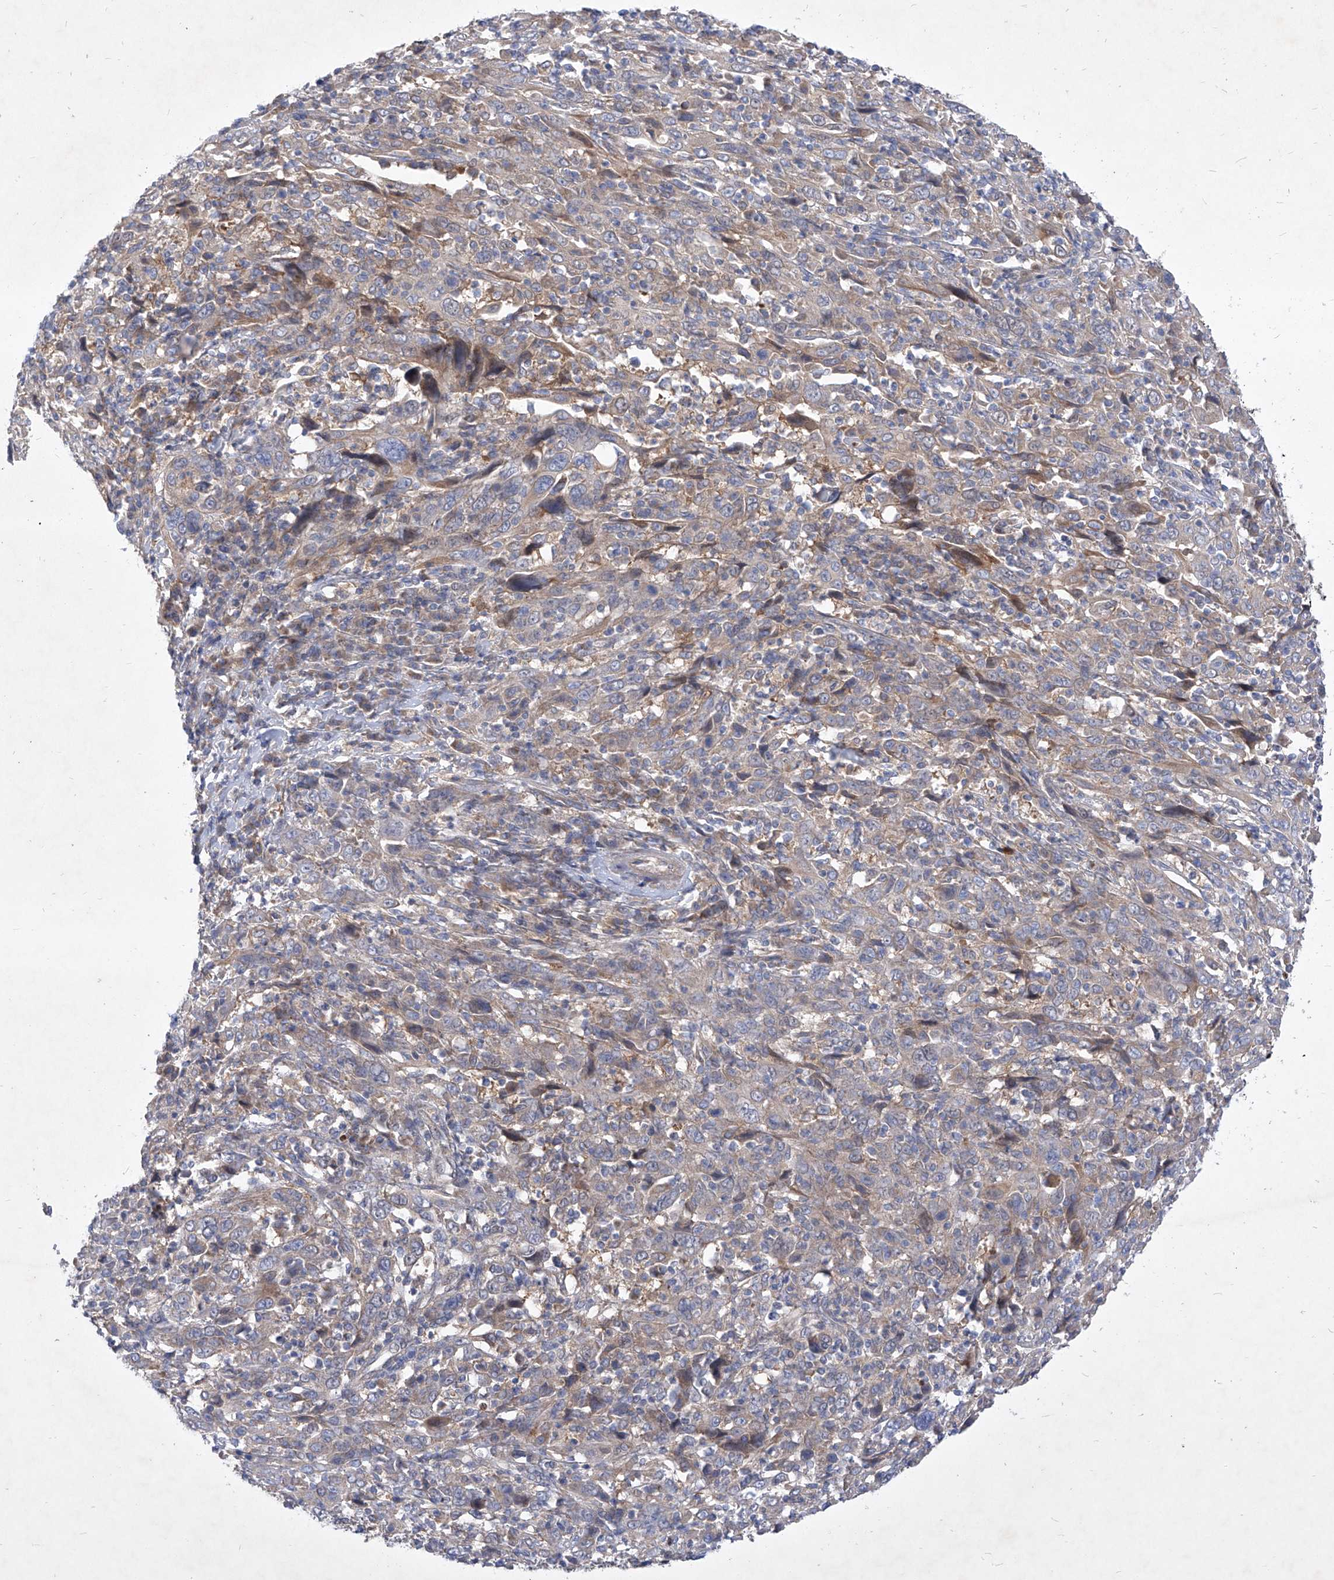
{"staining": {"intensity": "negative", "quantity": "none", "location": "none"}, "tissue": "cervical cancer", "cell_type": "Tumor cells", "image_type": "cancer", "snomed": [{"axis": "morphology", "description": "Squamous cell carcinoma, NOS"}, {"axis": "topography", "description": "Cervix"}], "caption": "The photomicrograph exhibits no significant expression in tumor cells of cervical squamous cell carcinoma.", "gene": "COQ3", "patient": {"sex": "female", "age": 46}}